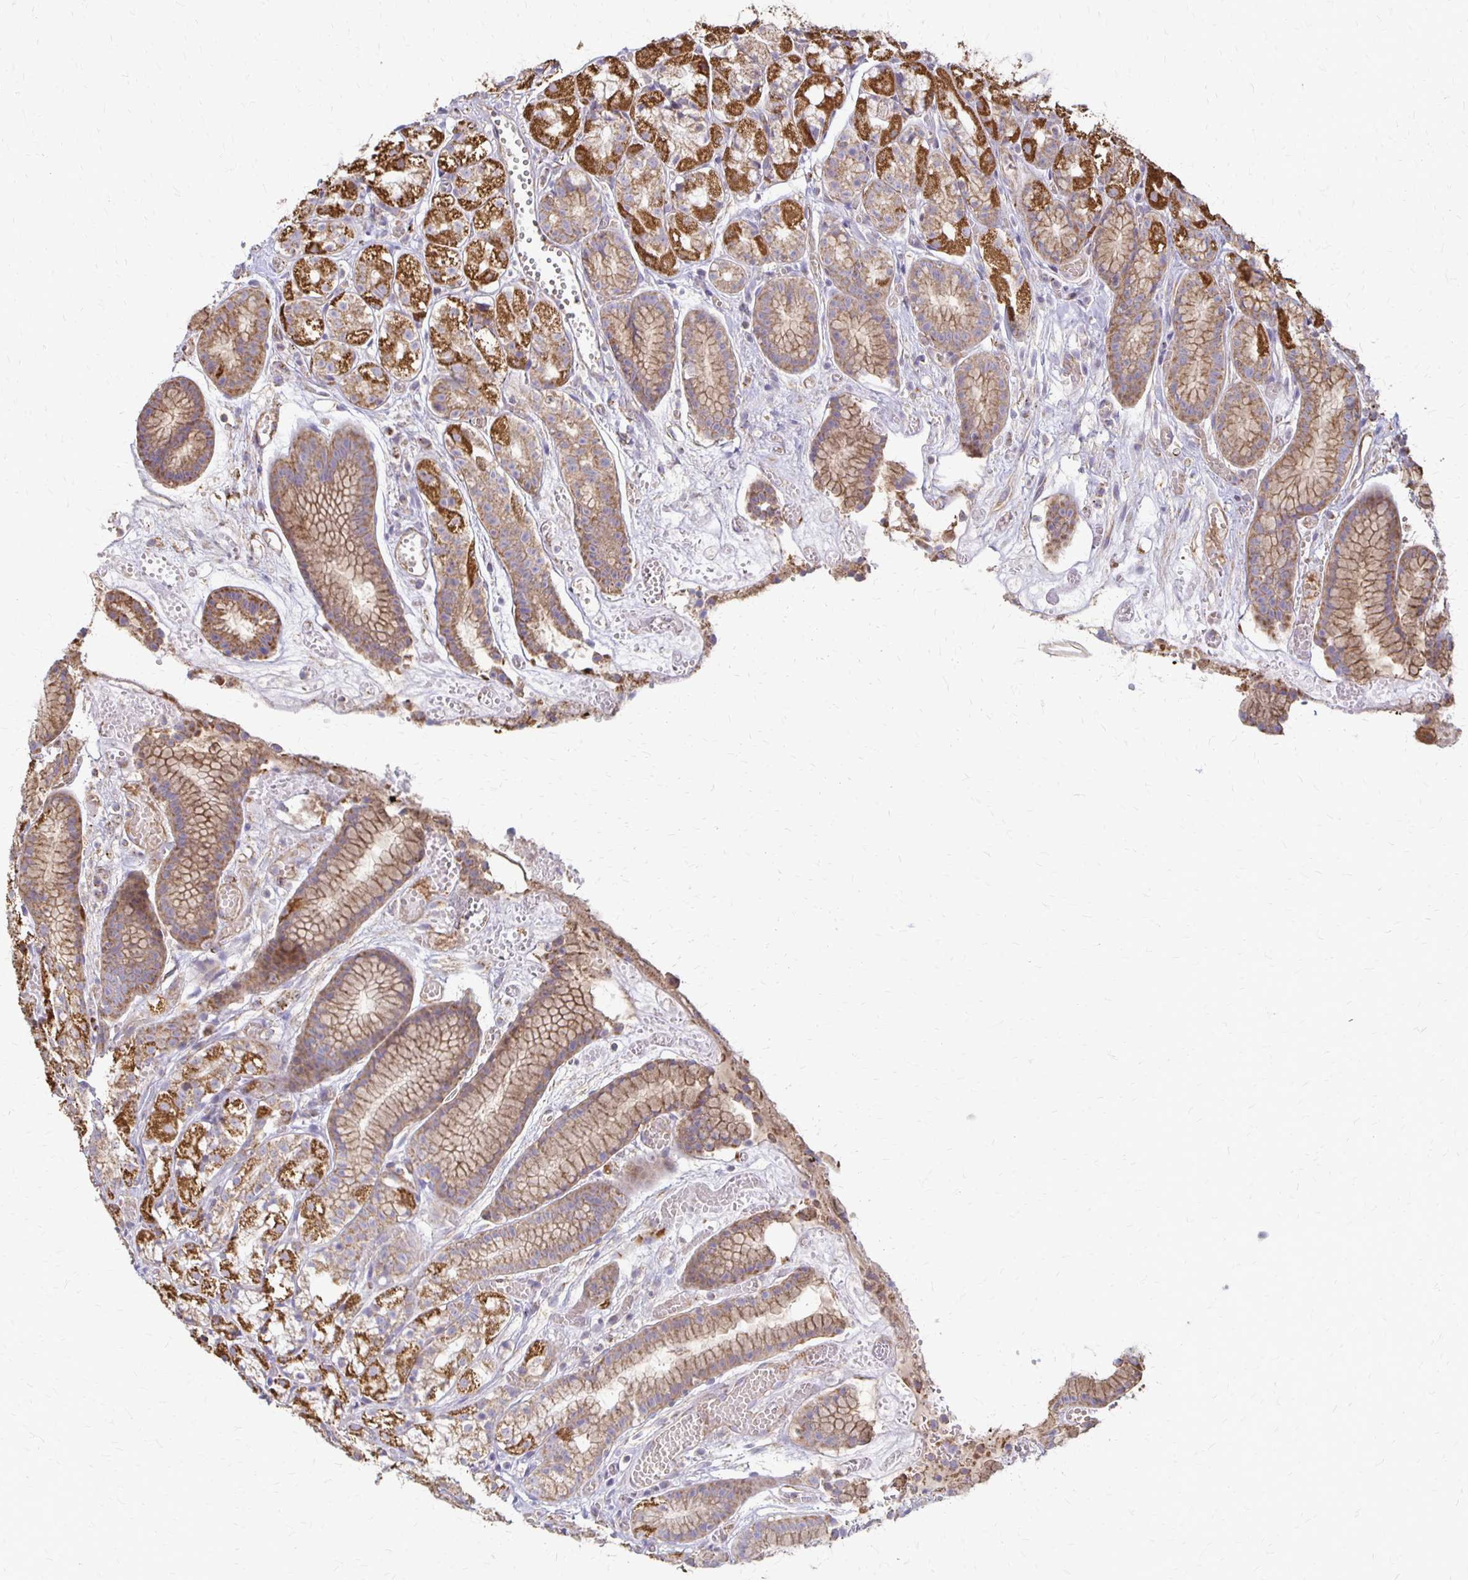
{"staining": {"intensity": "moderate", "quantity": "25%-75%", "location": "cytoplasmic/membranous"}, "tissue": "stomach", "cell_type": "Glandular cells", "image_type": "normal", "snomed": [{"axis": "morphology", "description": "Normal tissue, NOS"}, {"axis": "topography", "description": "Smooth muscle"}, {"axis": "topography", "description": "Stomach"}], "caption": "Immunohistochemistry (IHC) photomicrograph of benign stomach stained for a protein (brown), which demonstrates medium levels of moderate cytoplasmic/membranous staining in approximately 25%-75% of glandular cells.", "gene": "EIF4EBP2", "patient": {"sex": "male", "age": 70}}